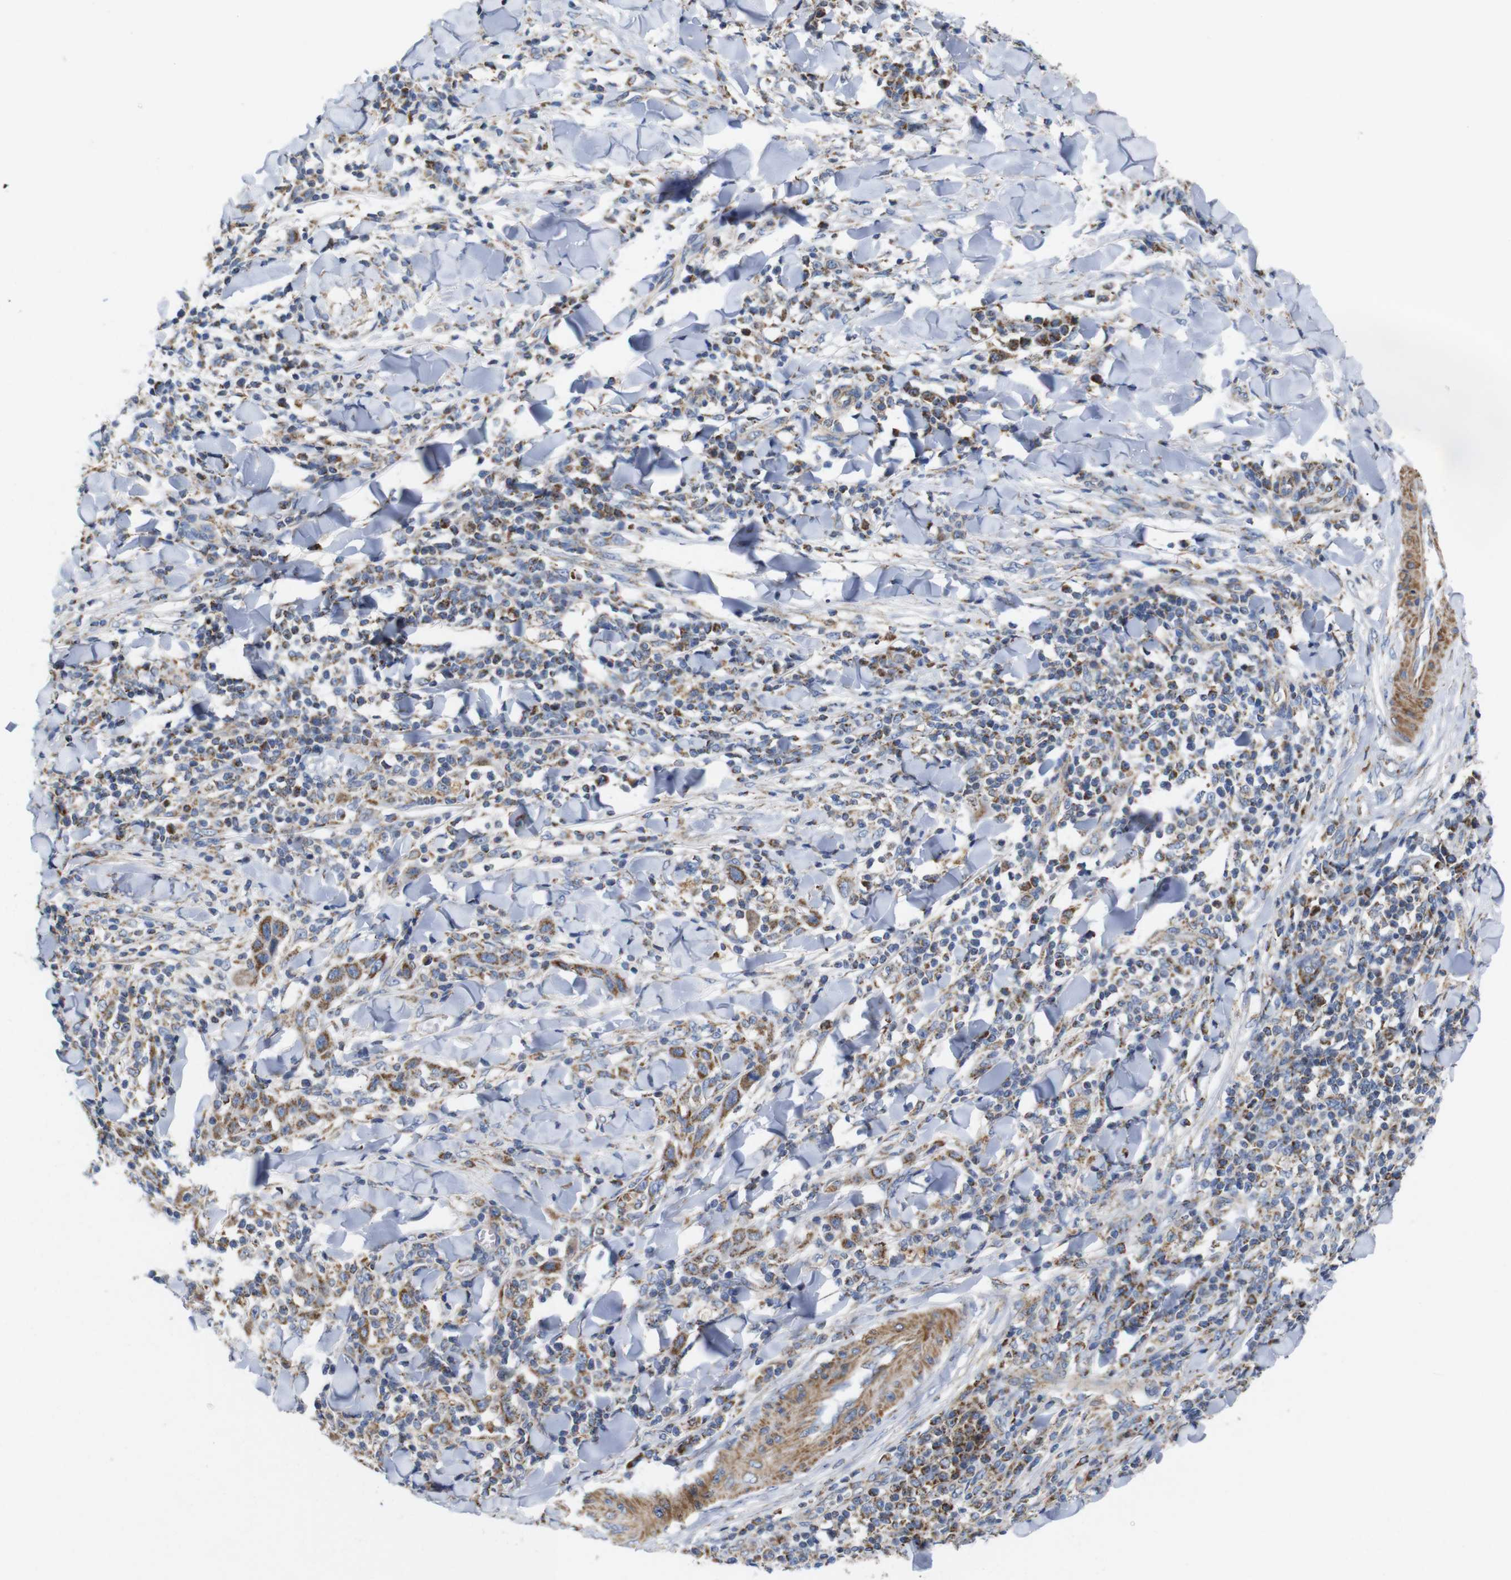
{"staining": {"intensity": "moderate", "quantity": ">75%", "location": "cytoplasmic/membranous"}, "tissue": "skin cancer", "cell_type": "Tumor cells", "image_type": "cancer", "snomed": [{"axis": "morphology", "description": "Squamous cell carcinoma, NOS"}, {"axis": "topography", "description": "Skin"}], "caption": "Protein staining demonstrates moderate cytoplasmic/membranous positivity in about >75% of tumor cells in skin cancer (squamous cell carcinoma).", "gene": "FAM171B", "patient": {"sex": "male", "age": 24}}